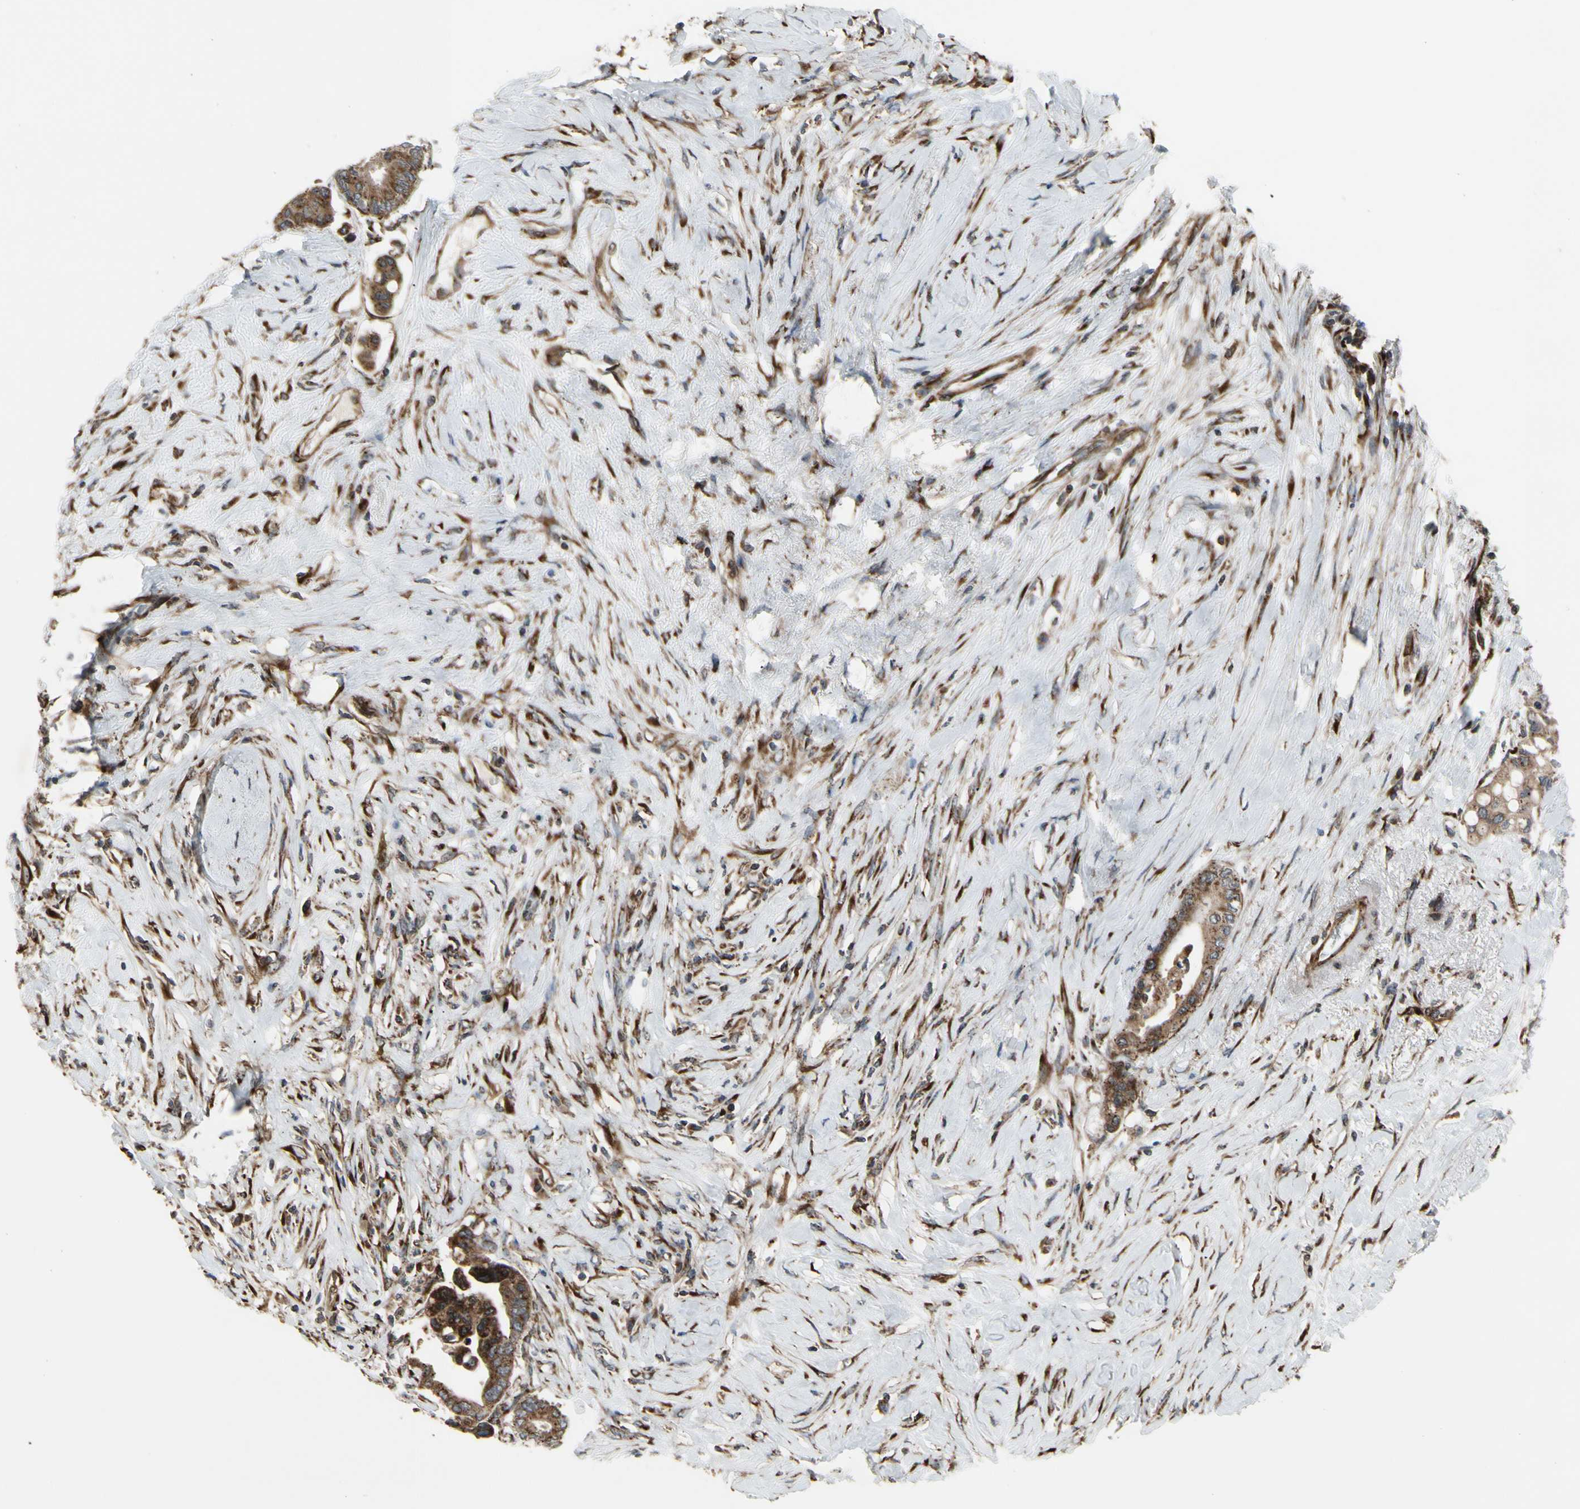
{"staining": {"intensity": "strong", "quantity": ">75%", "location": "cytoplasmic/membranous"}, "tissue": "colorectal cancer", "cell_type": "Tumor cells", "image_type": "cancer", "snomed": [{"axis": "morphology", "description": "Normal tissue, NOS"}, {"axis": "morphology", "description": "Adenocarcinoma, NOS"}, {"axis": "topography", "description": "Colon"}], "caption": "Immunohistochemical staining of colorectal adenocarcinoma demonstrates high levels of strong cytoplasmic/membranous staining in approximately >75% of tumor cells. Ihc stains the protein in brown and the nuclei are stained blue.", "gene": "SLC39A9", "patient": {"sex": "male", "age": 82}}